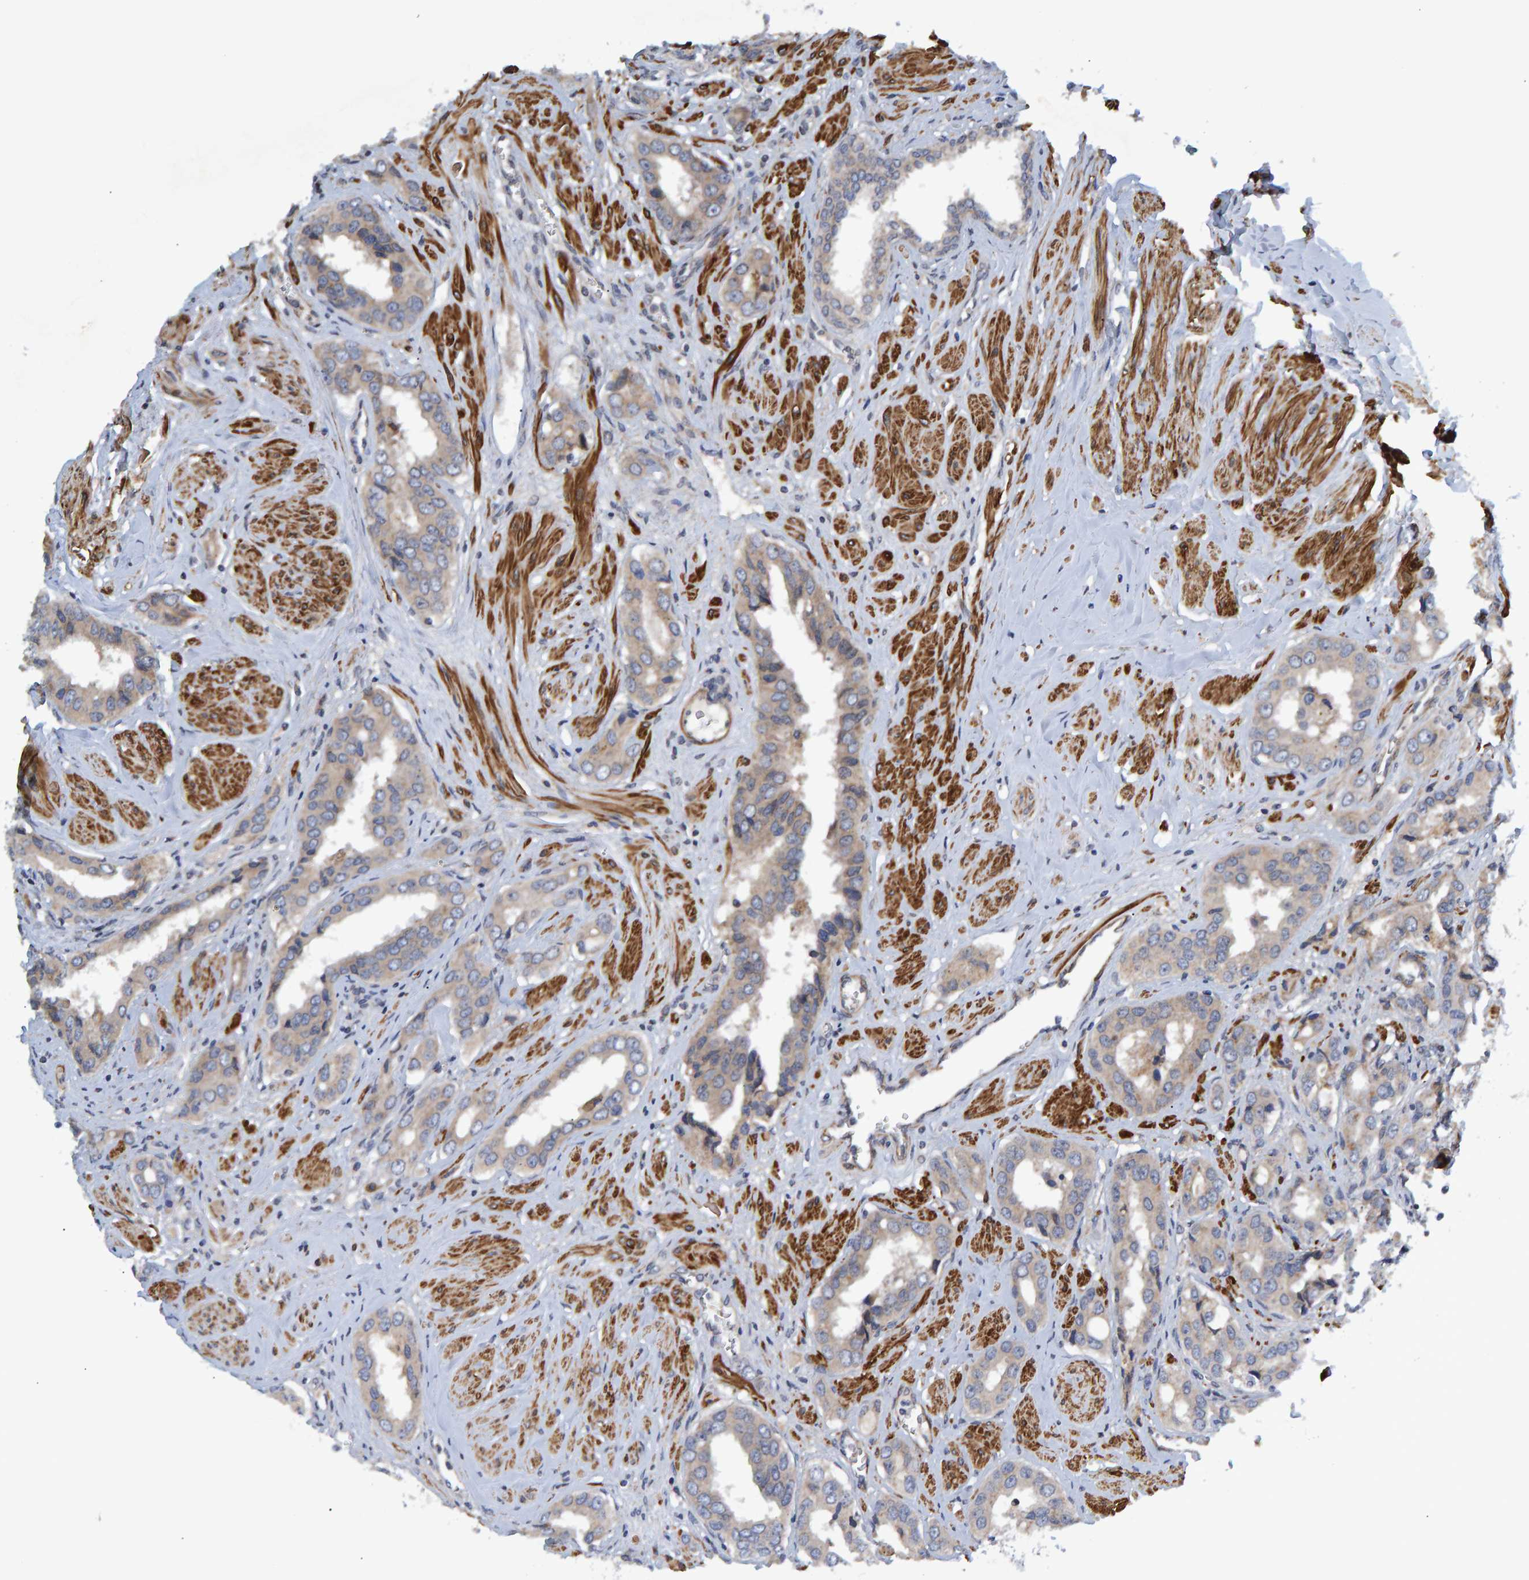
{"staining": {"intensity": "negative", "quantity": "none", "location": "none"}, "tissue": "prostate cancer", "cell_type": "Tumor cells", "image_type": "cancer", "snomed": [{"axis": "morphology", "description": "Adenocarcinoma, High grade"}, {"axis": "topography", "description": "Prostate"}], "caption": "An IHC photomicrograph of prostate cancer is shown. There is no staining in tumor cells of prostate cancer.", "gene": "ATP6V1H", "patient": {"sex": "male", "age": 52}}